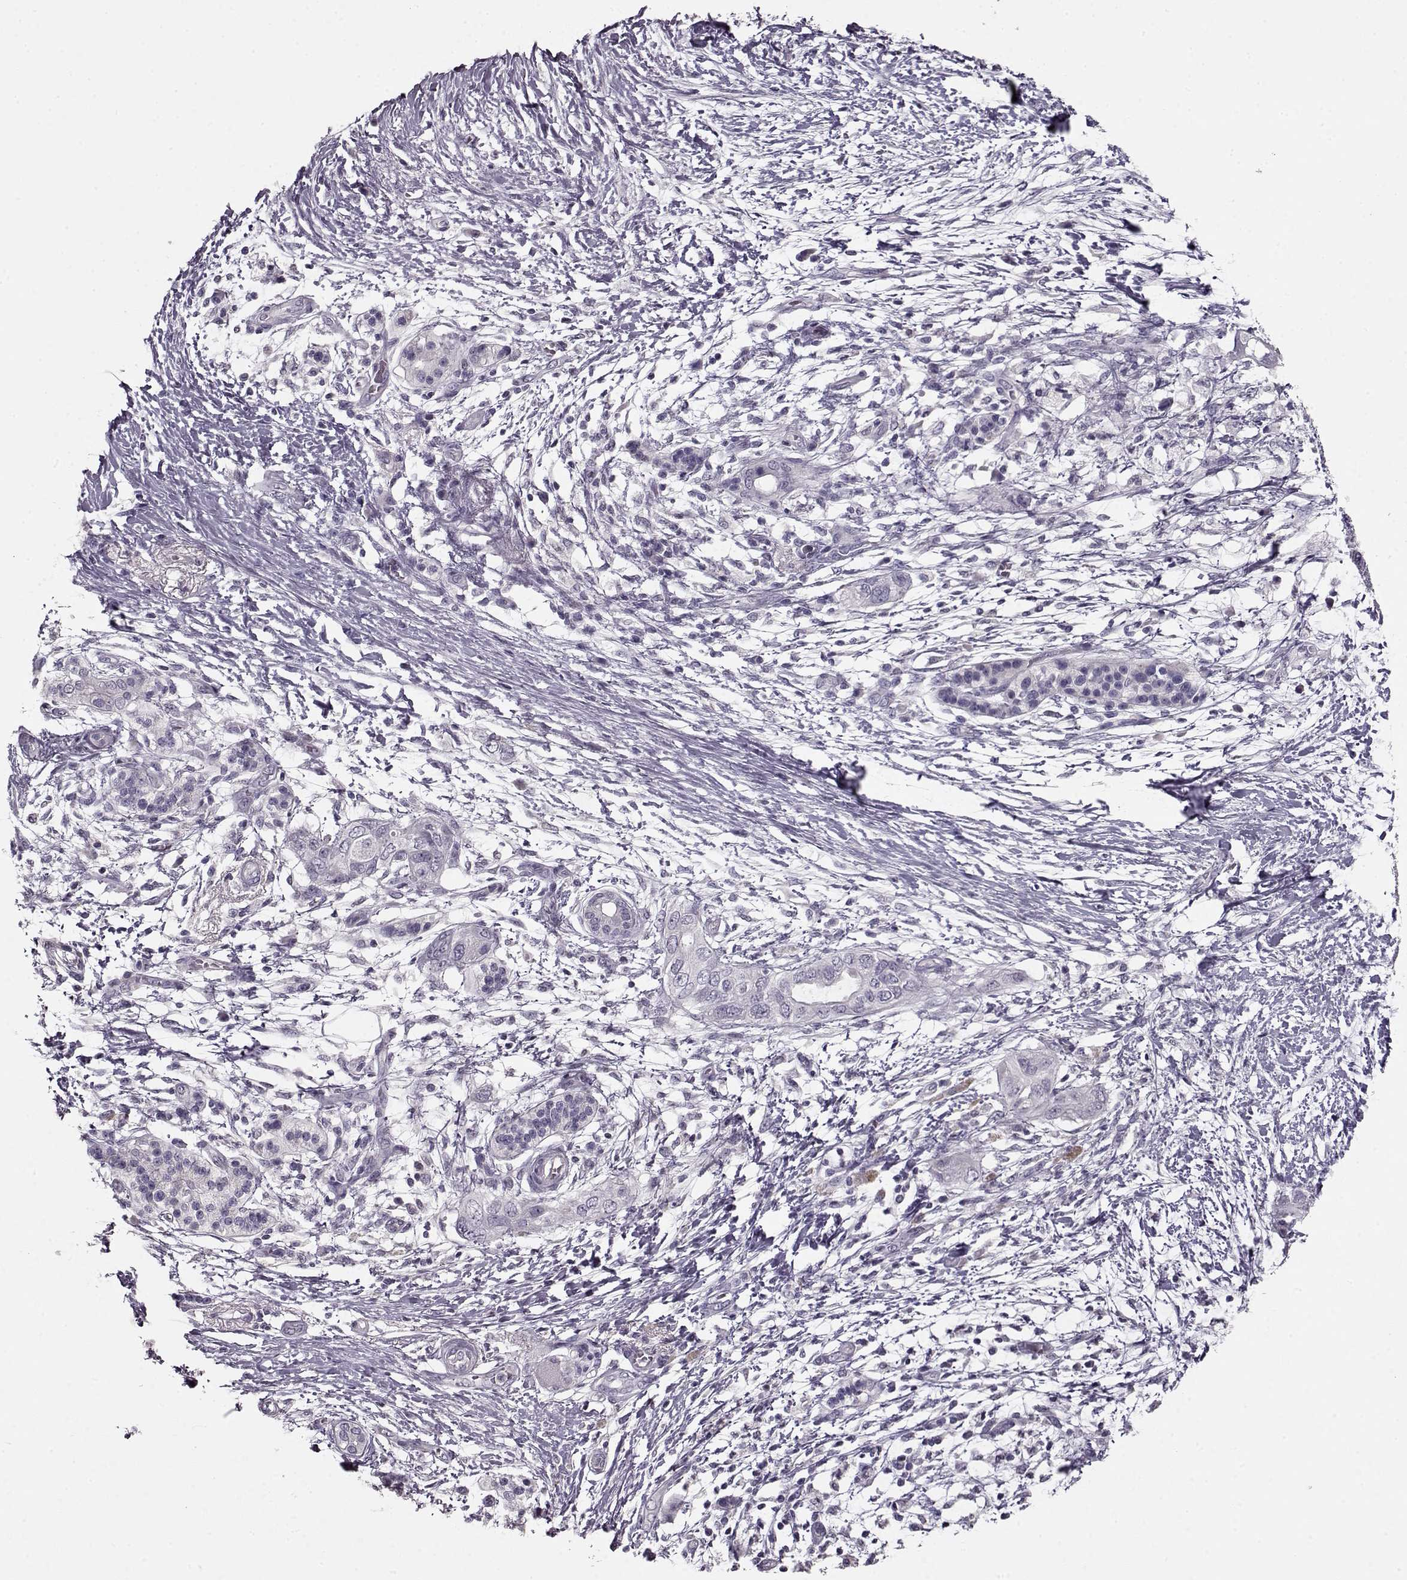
{"staining": {"intensity": "negative", "quantity": "none", "location": "none"}, "tissue": "pancreatic cancer", "cell_type": "Tumor cells", "image_type": "cancer", "snomed": [{"axis": "morphology", "description": "Adenocarcinoma, NOS"}, {"axis": "topography", "description": "Pancreas"}], "caption": "The histopathology image reveals no staining of tumor cells in pancreatic cancer (adenocarcinoma).", "gene": "RP1L1", "patient": {"sex": "female", "age": 72}}